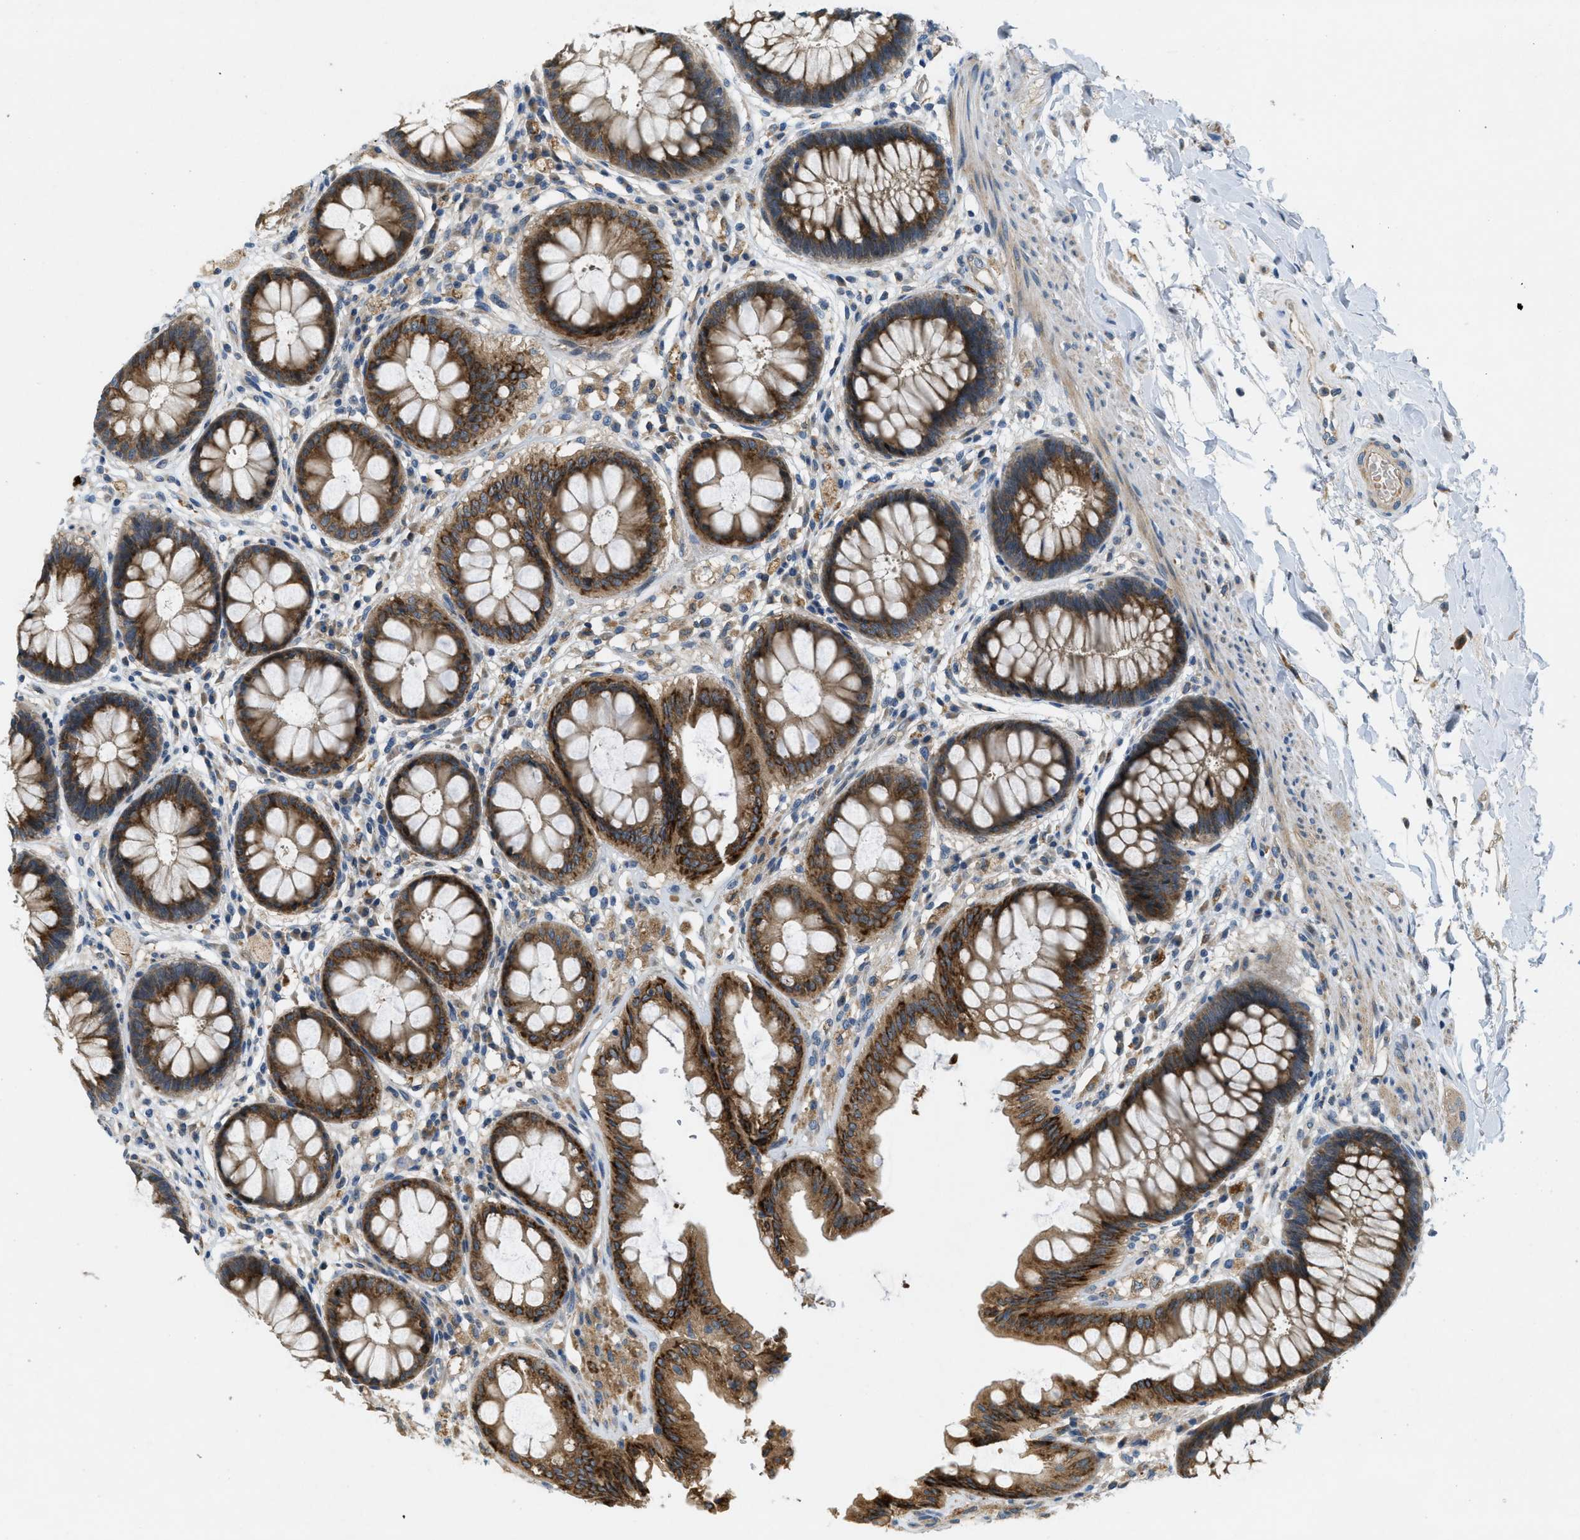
{"staining": {"intensity": "moderate", "quantity": ">75%", "location": "cytoplasmic/membranous"}, "tissue": "rectum", "cell_type": "Glandular cells", "image_type": "normal", "snomed": [{"axis": "morphology", "description": "Normal tissue, NOS"}, {"axis": "topography", "description": "Rectum"}], "caption": "IHC micrograph of unremarkable rectum: human rectum stained using immunohistochemistry (IHC) demonstrates medium levels of moderate protein expression localized specifically in the cytoplasmic/membranous of glandular cells, appearing as a cytoplasmic/membranous brown color.", "gene": "ADCY6", "patient": {"sex": "female", "age": 46}}